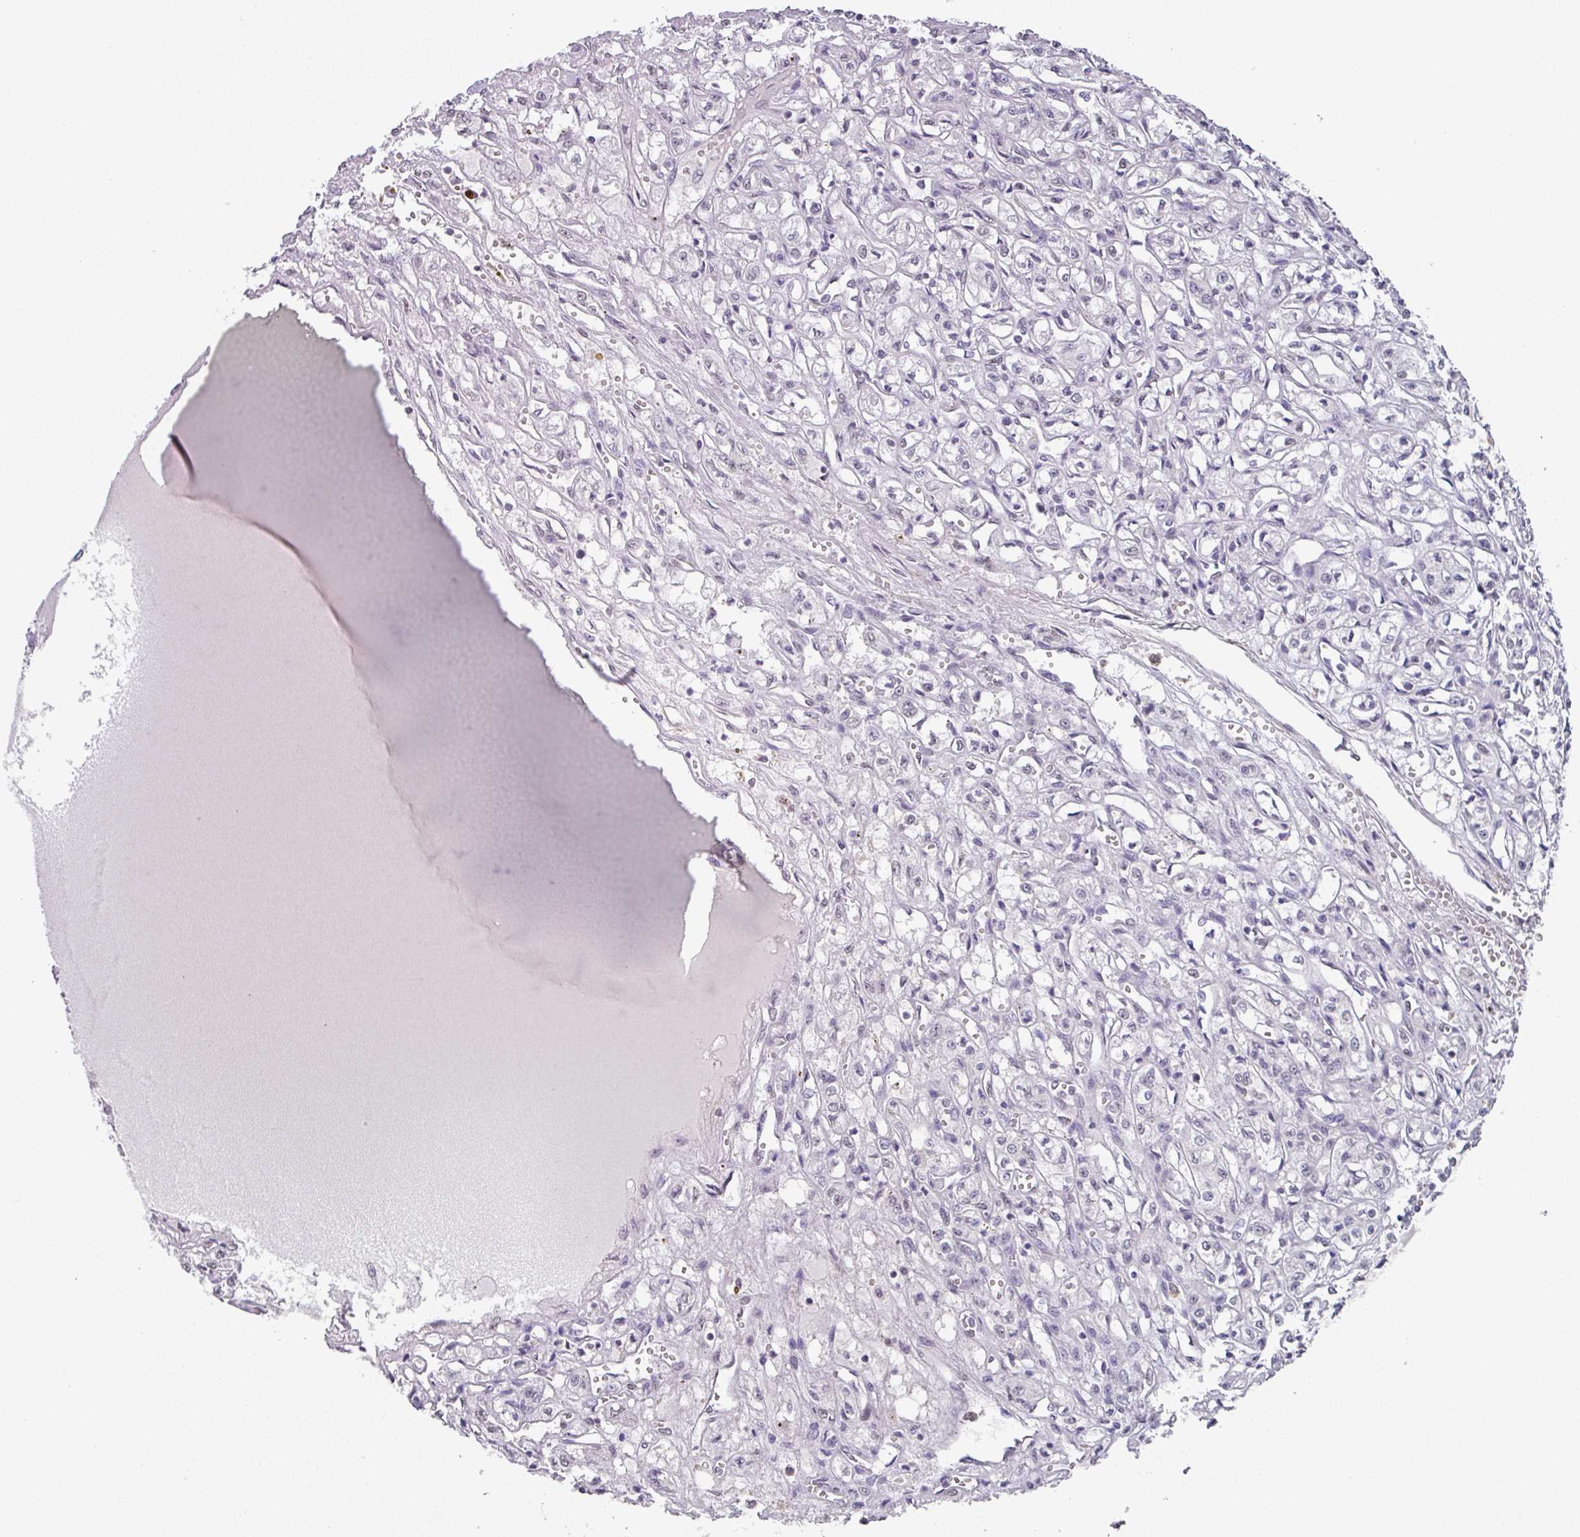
{"staining": {"intensity": "negative", "quantity": "none", "location": "none"}, "tissue": "renal cancer", "cell_type": "Tumor cells", "image_type": "cancer", "snomed": [{"axis": "morphology", "description": "Adenocarcinoma, NOS"}, {"axis": "topography", "description": "Kidney"}], "caption": "Micrograph shows no protein expression in tumor cells of renal adenocarcinoma tissue.", "gene": "C1QB", "patient": {"sex": "male", "age": 56}}